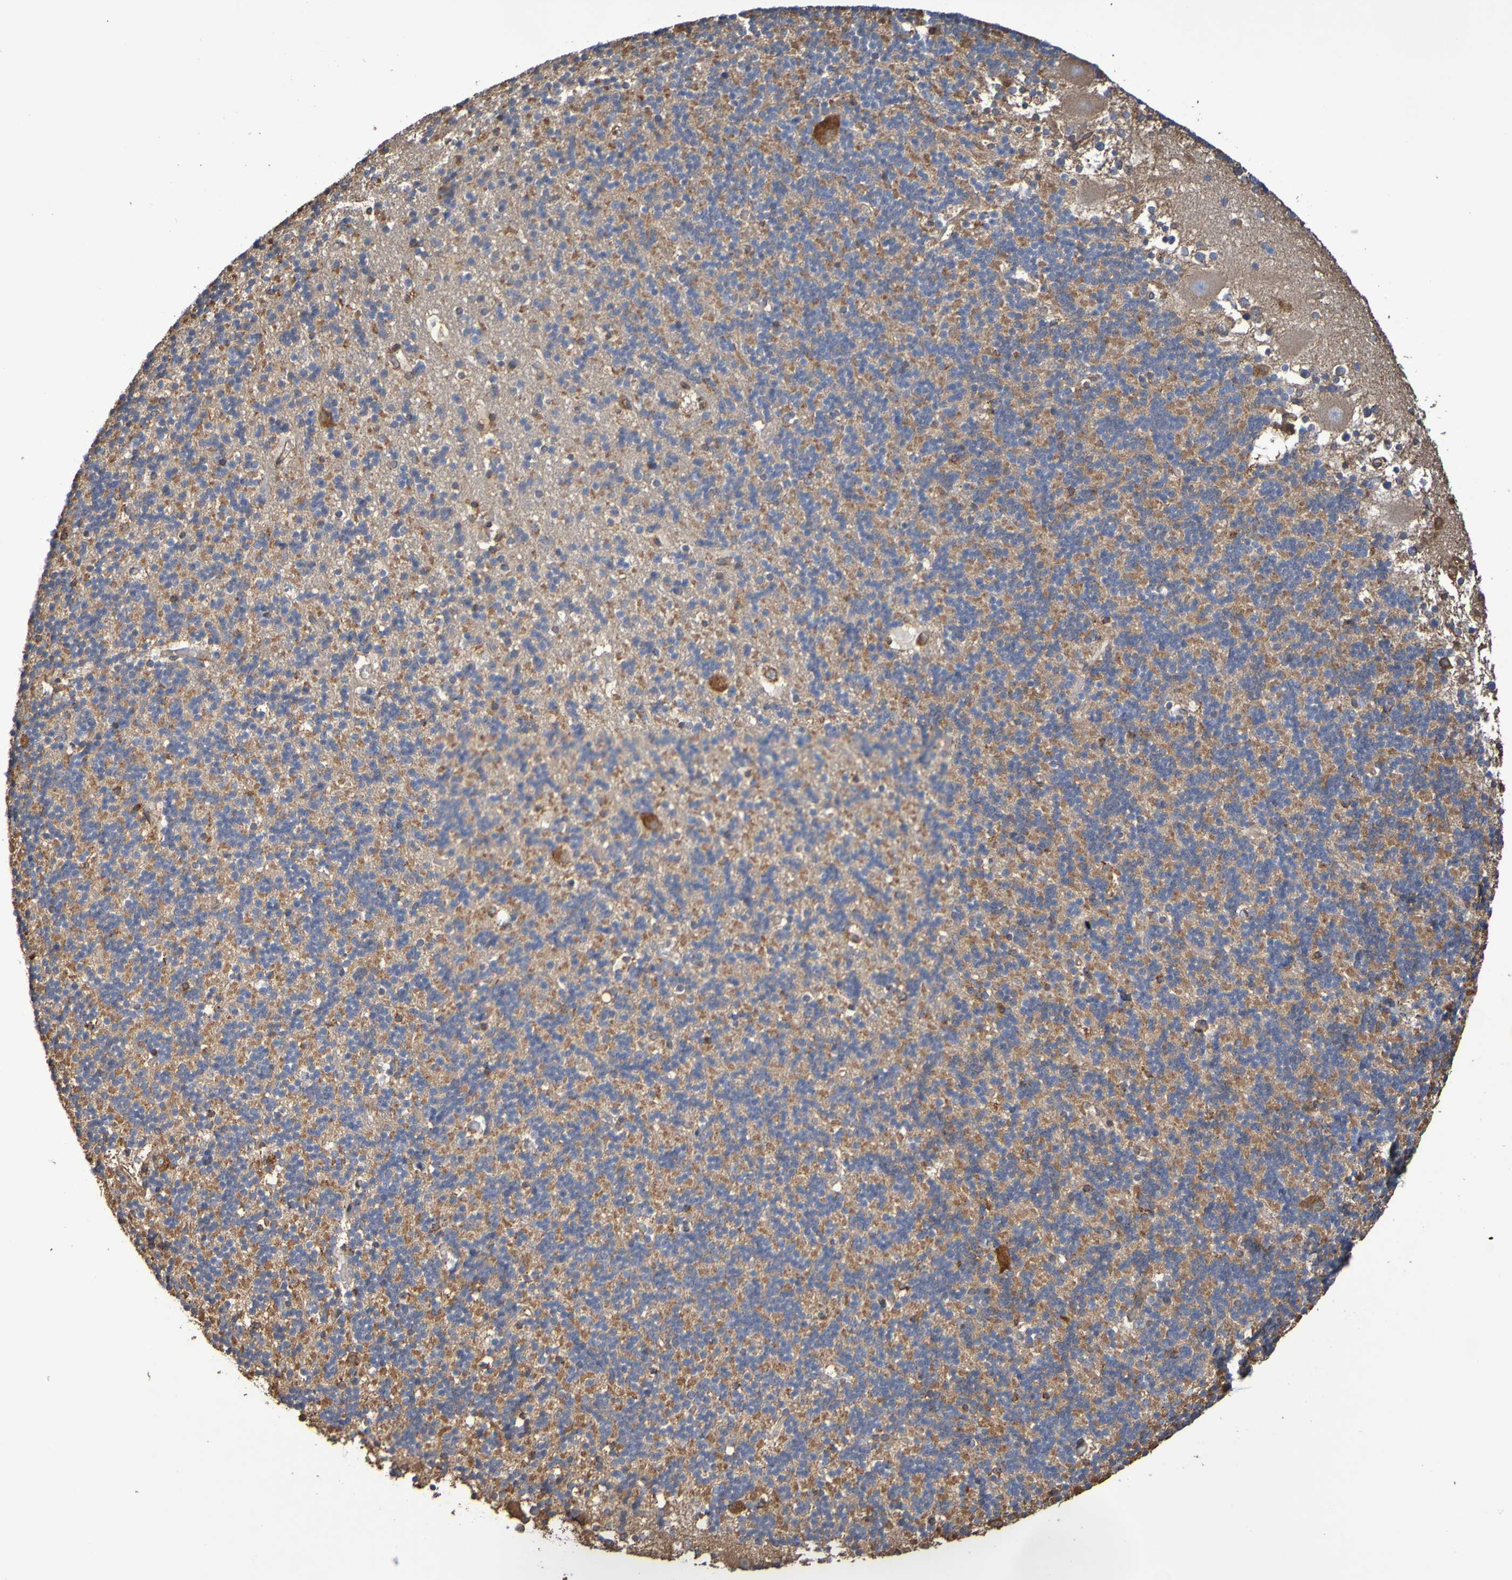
{"staining": {"intensity": "moderate", "quantity": ">75%", "location": "cytoplasmic/membranous"}, "tissue": "cerebellum", "cell_type": "Cells in granular layer", "image_type": "normal", "snomed": [{"axis": "morphology", "description": "Normal tissue, NOS"}, {"axis": "topography", "description": "Cerebellum"}], "caption": "High-magnification brightfield microscopy of normal cerebellum stained with DAB (3,3'-diaminobenzidine) (brown) and counterstained with hematoxylin (blue). cells in granular layer exhibit moderate cytoplasmic/membranous positivity is present in about>75% of cells.", "gene": "RAB11A", "patient": {"sex": "male", "age": 45}}